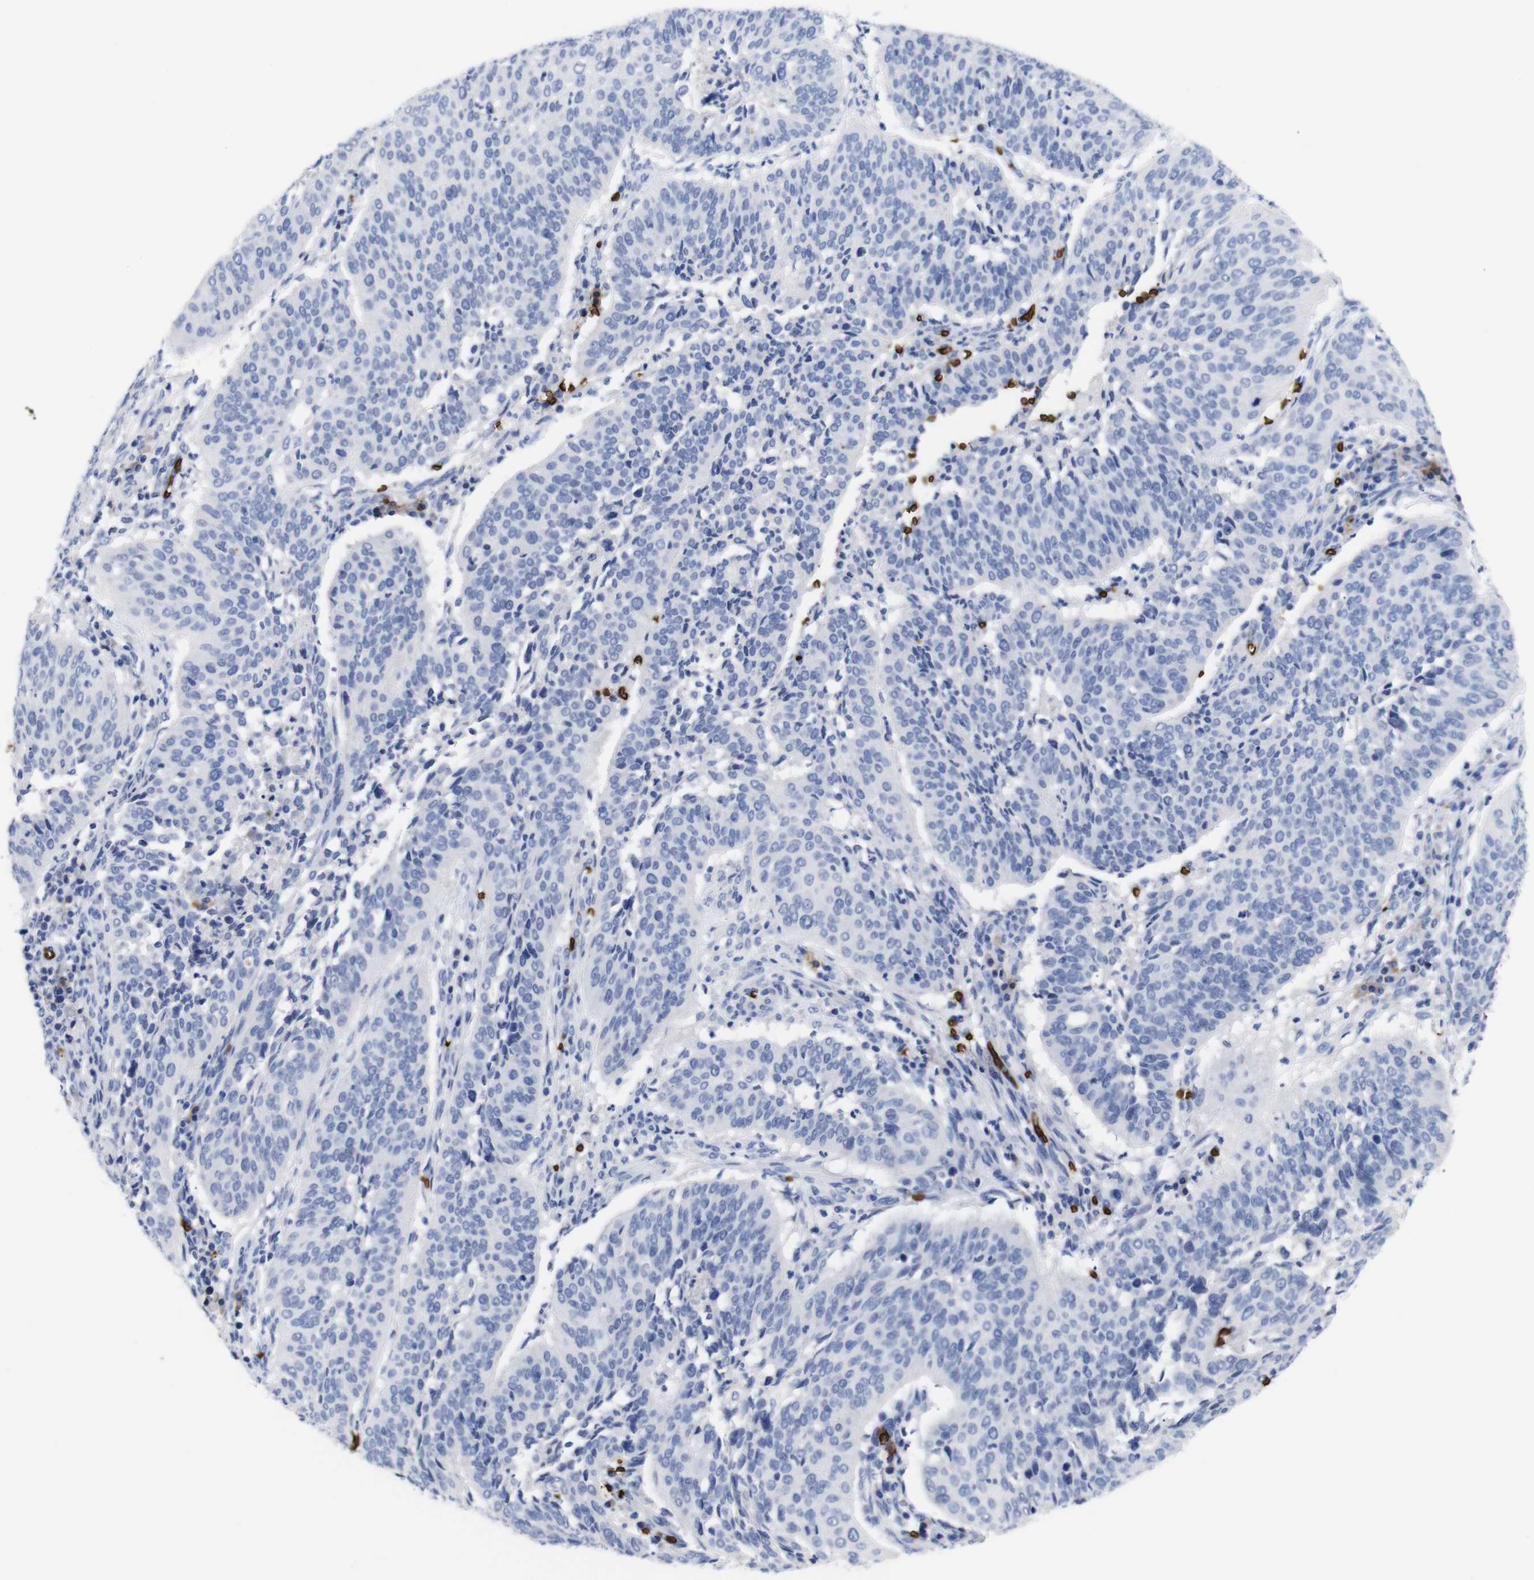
{"staining": {"intensity": "negative", "quantity": "none", "location": "none"}, "tissue": "cervical cancer", "cell_type": "Tumor cells", "image_type": "cancer", "snomed": [{"axis": "morphology", "description": "Normal tissue, NOS"}, {"axis": "morphology", "description": "Squamous cell carcinoma, NOS"}, {"axis": "topography", "description": "Cervix"}], "caption": "IHC image of human cervical squamous cell carcinoma stained for a protein (brown), which shows no staining in tumor cells.", "gene": "S1PR2", "patient": {"sex": "female", "age": 39}}